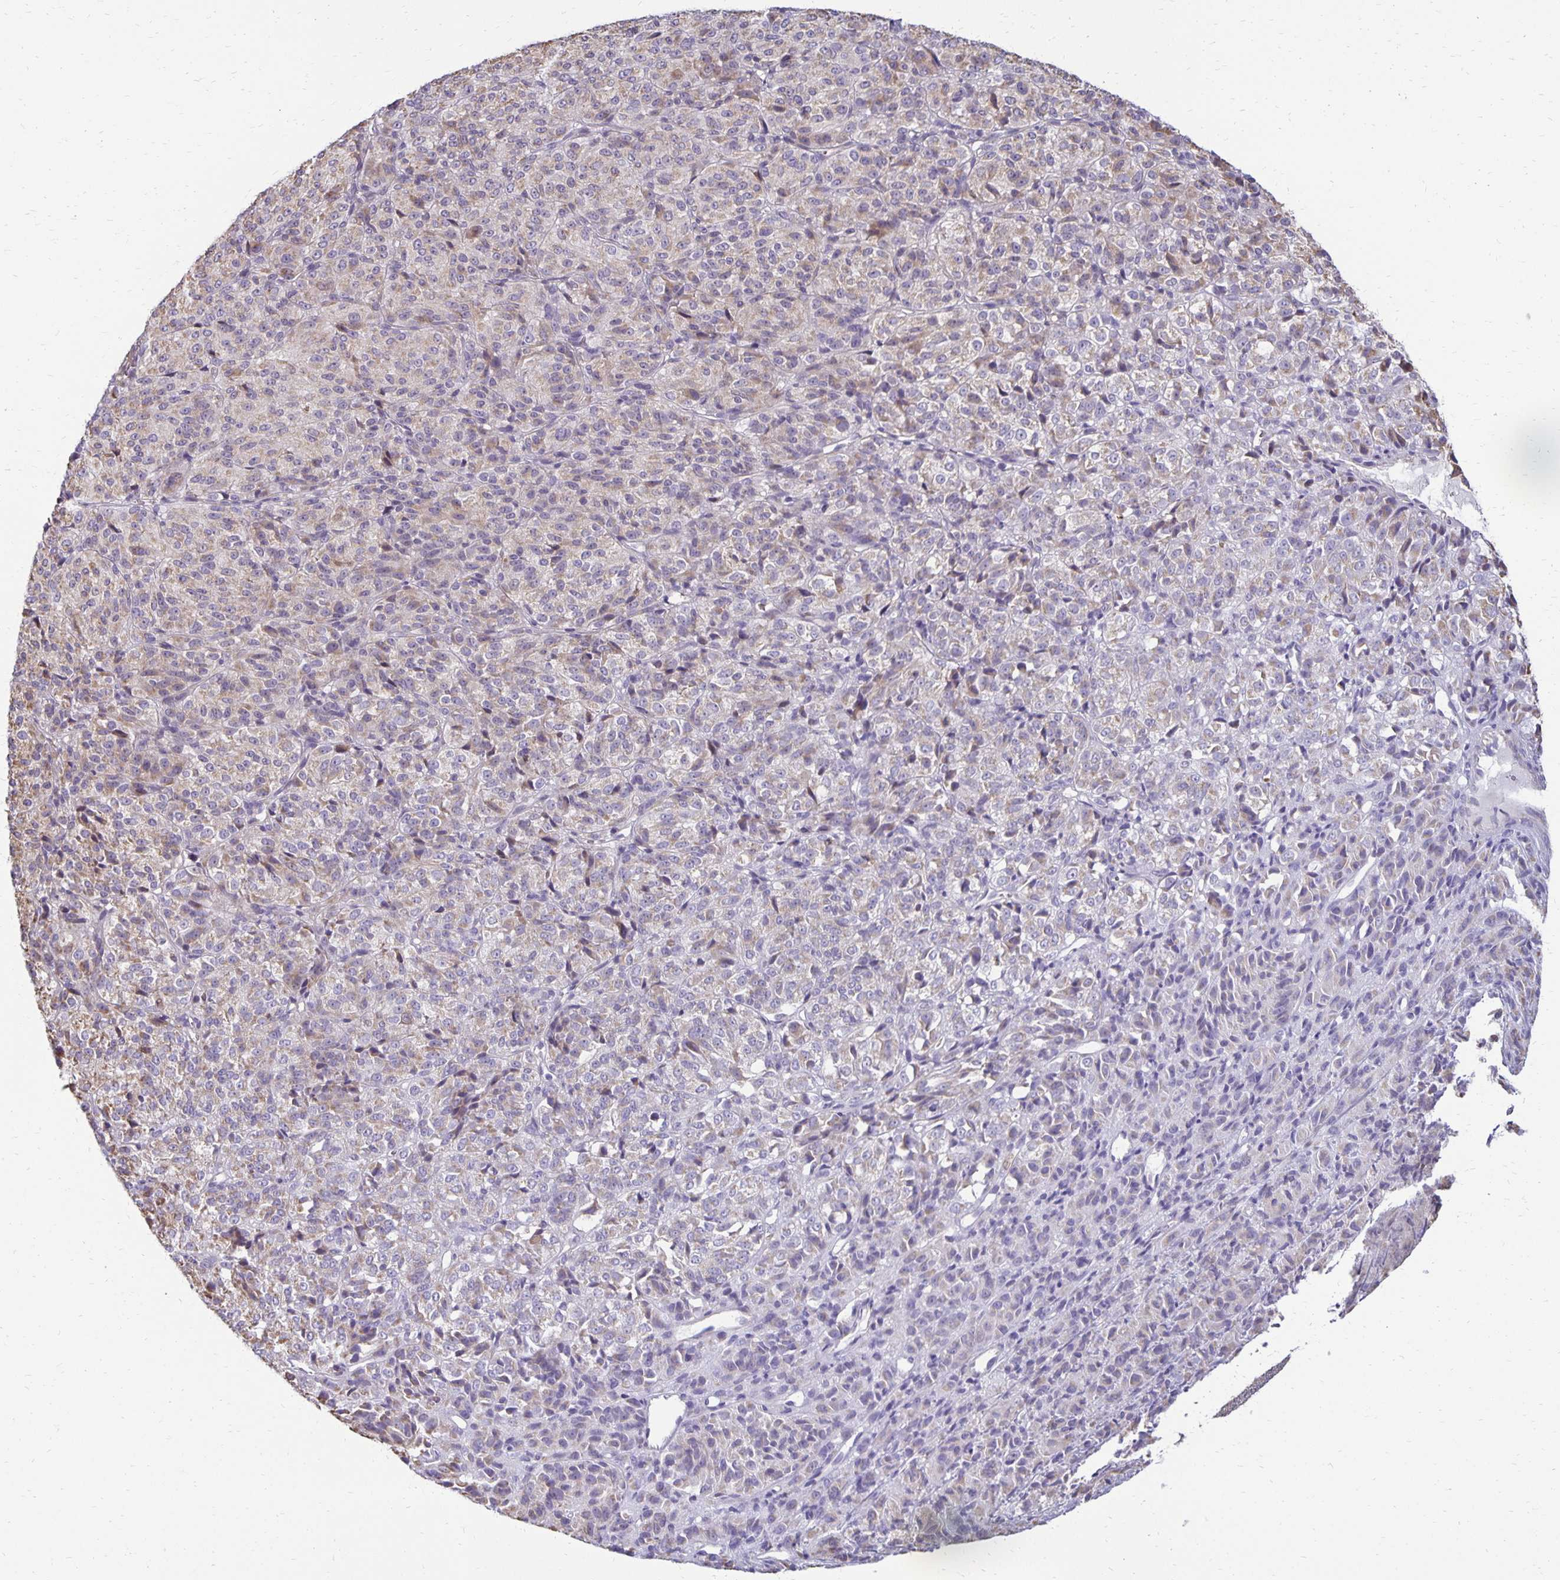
{"staining": {"intensity": "negative", "quantity": "none", "location": "none"}, "tissue": "melanoma", "cell_type": "Tumor cells", "image_type": "cancer", "snomed": [{"axis": "morphology", "description": "Malignant melanoma, Metastatic site"}, {"axis": "topography", "description": "Brain"}], "caption": "Immunohistochemistry histopathology image of human melanoma stained for a protein (brown), which exhibits no expression in tumor cells.", "gene": "FN3K", "patient": {"sex": "female", "age": 56}}